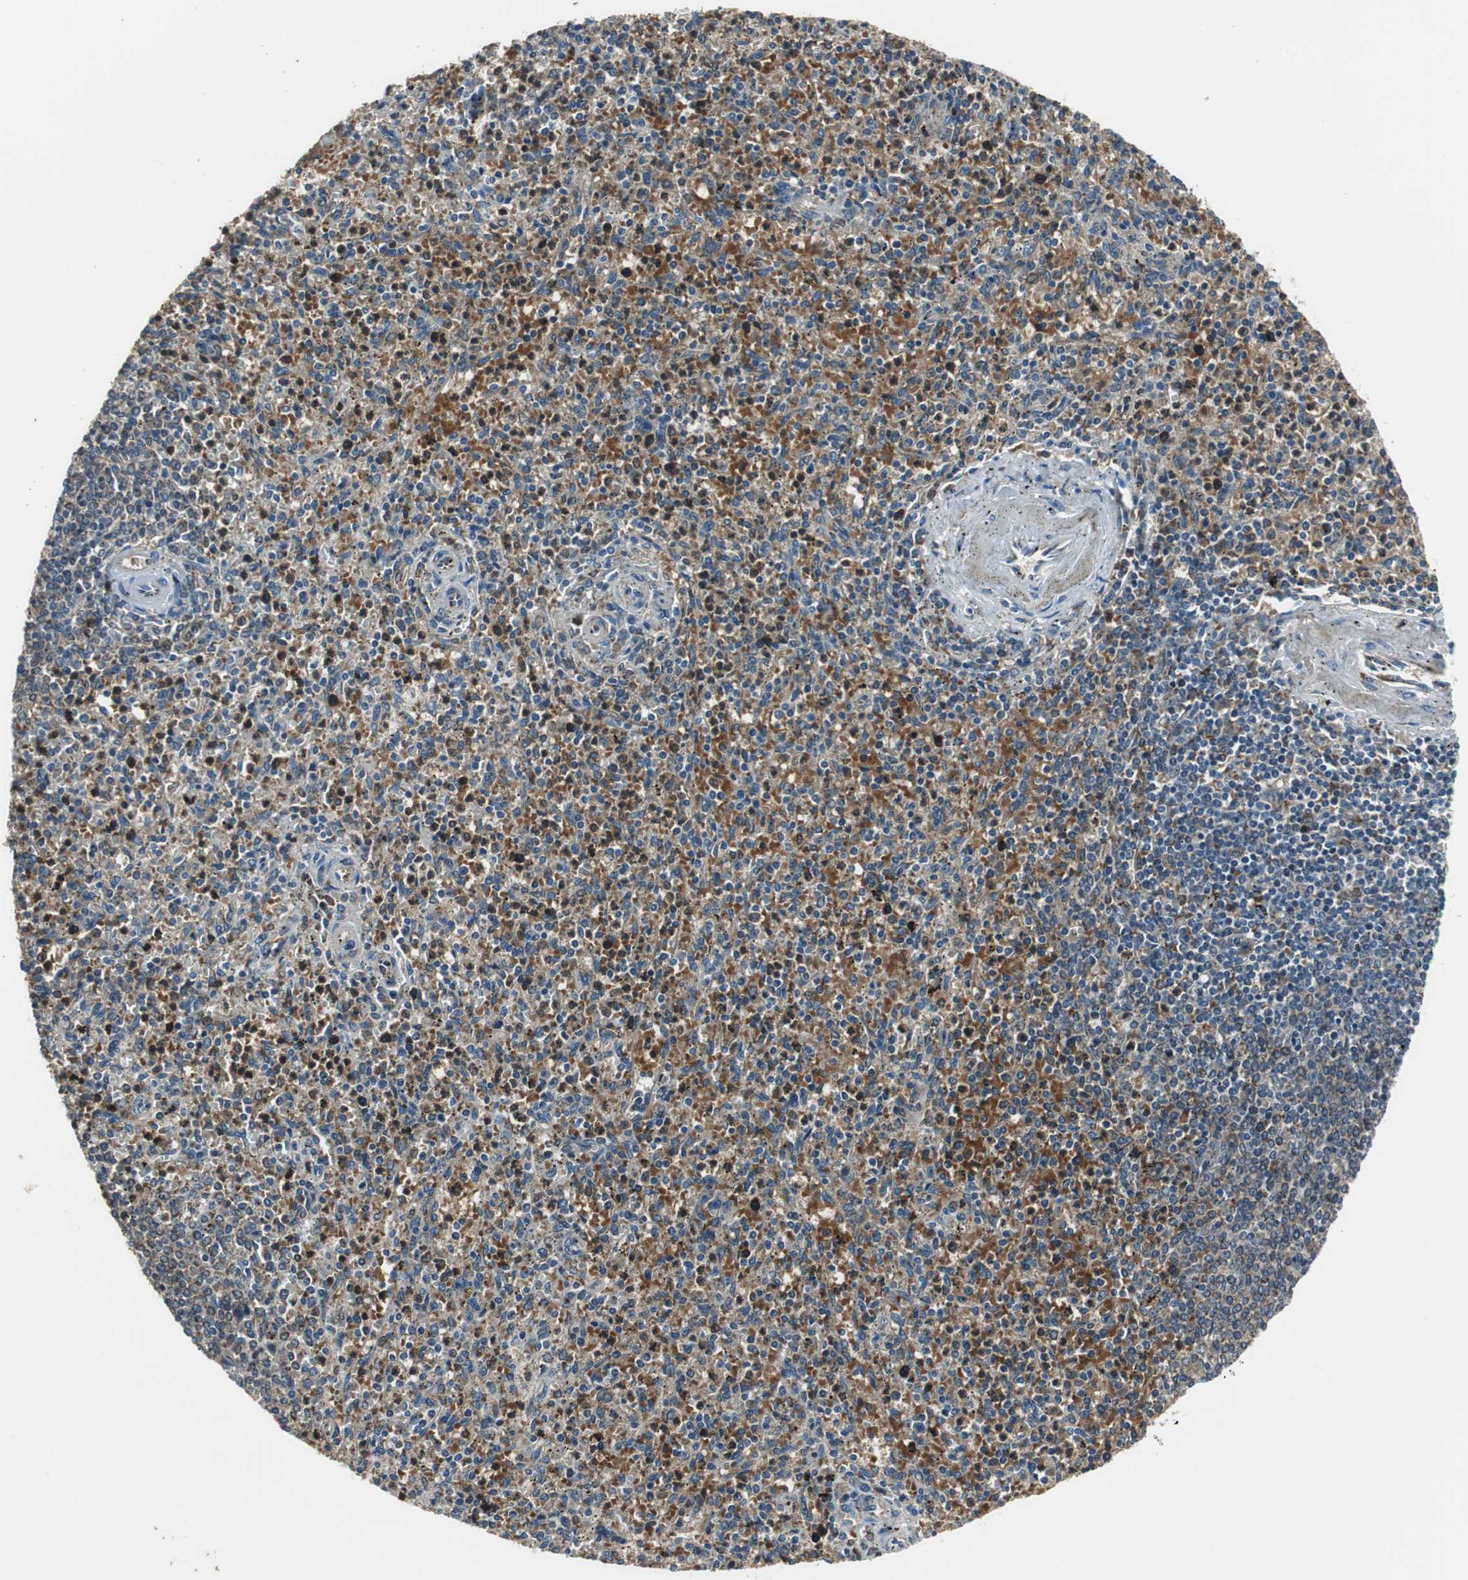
{"staining": {"intensity": "moderate", "quantity": "25%-75%", "location": "cytoplasmic/membranous,nuclear"}, "tissue": "spleen", "cell_type": "Cells in red pulp", "image_type": "normal", "snomed": [{"axis": "morphology", "description": "Normal tissue, NOS"}, {"axis": "topography", "description": "Spleen"}], "caption": "DAB immunohistochemical staining of unremarkable human spleen shows moderate cytoplasmic/membranous,nuclear protein positivity in approximately 25%-75% of cells in red pulp. The staining was performed using DAB (3,3'-diaminobenzidine), with brown indicating positive protein expression. Nuclei are stained blue with hematoxylin.", "gene": "PI4KB", "patient": {"sex": "male", "age": 72}}